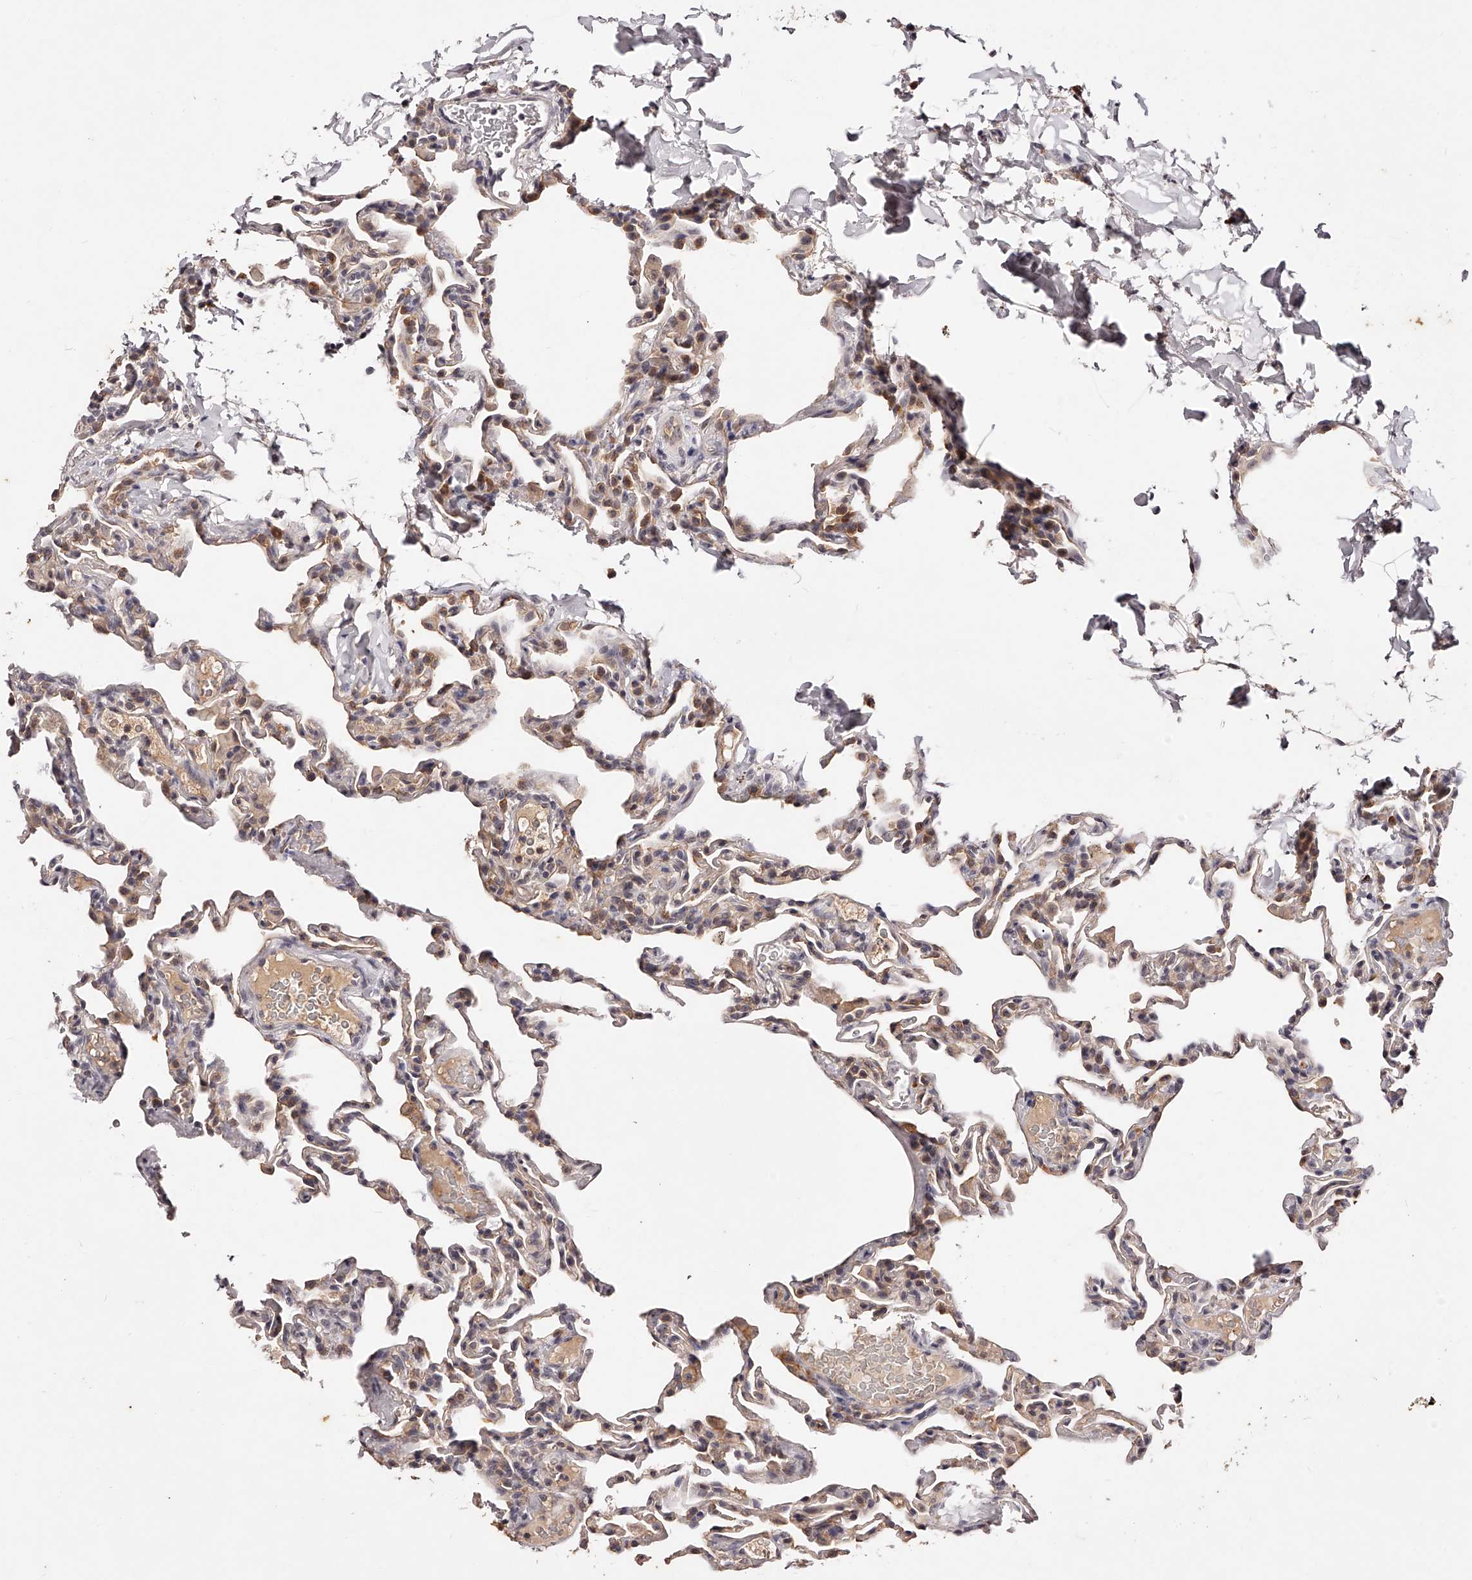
{"staining": {"intensity": "moderate", "quantity": "25%-75%", "location": "cytoplasmic/membranous,nuclear"}, "tissue": "lung", "cell_type": "Alveolar cells", "image_type": "normal", "snomed": [{"axis": "morphology", "description": "Normal tissue, NOS"}, {"axis": "topography", "description": "Lung"}], "caption": "Lung stained with immunohistochemistry displays moderate cytoplasmic/membranous,nuclear positivity in about 25%-75% of alveolar cells.", "gene": "PHACTR1", "patient": {"sex": "male", "age": 20}}